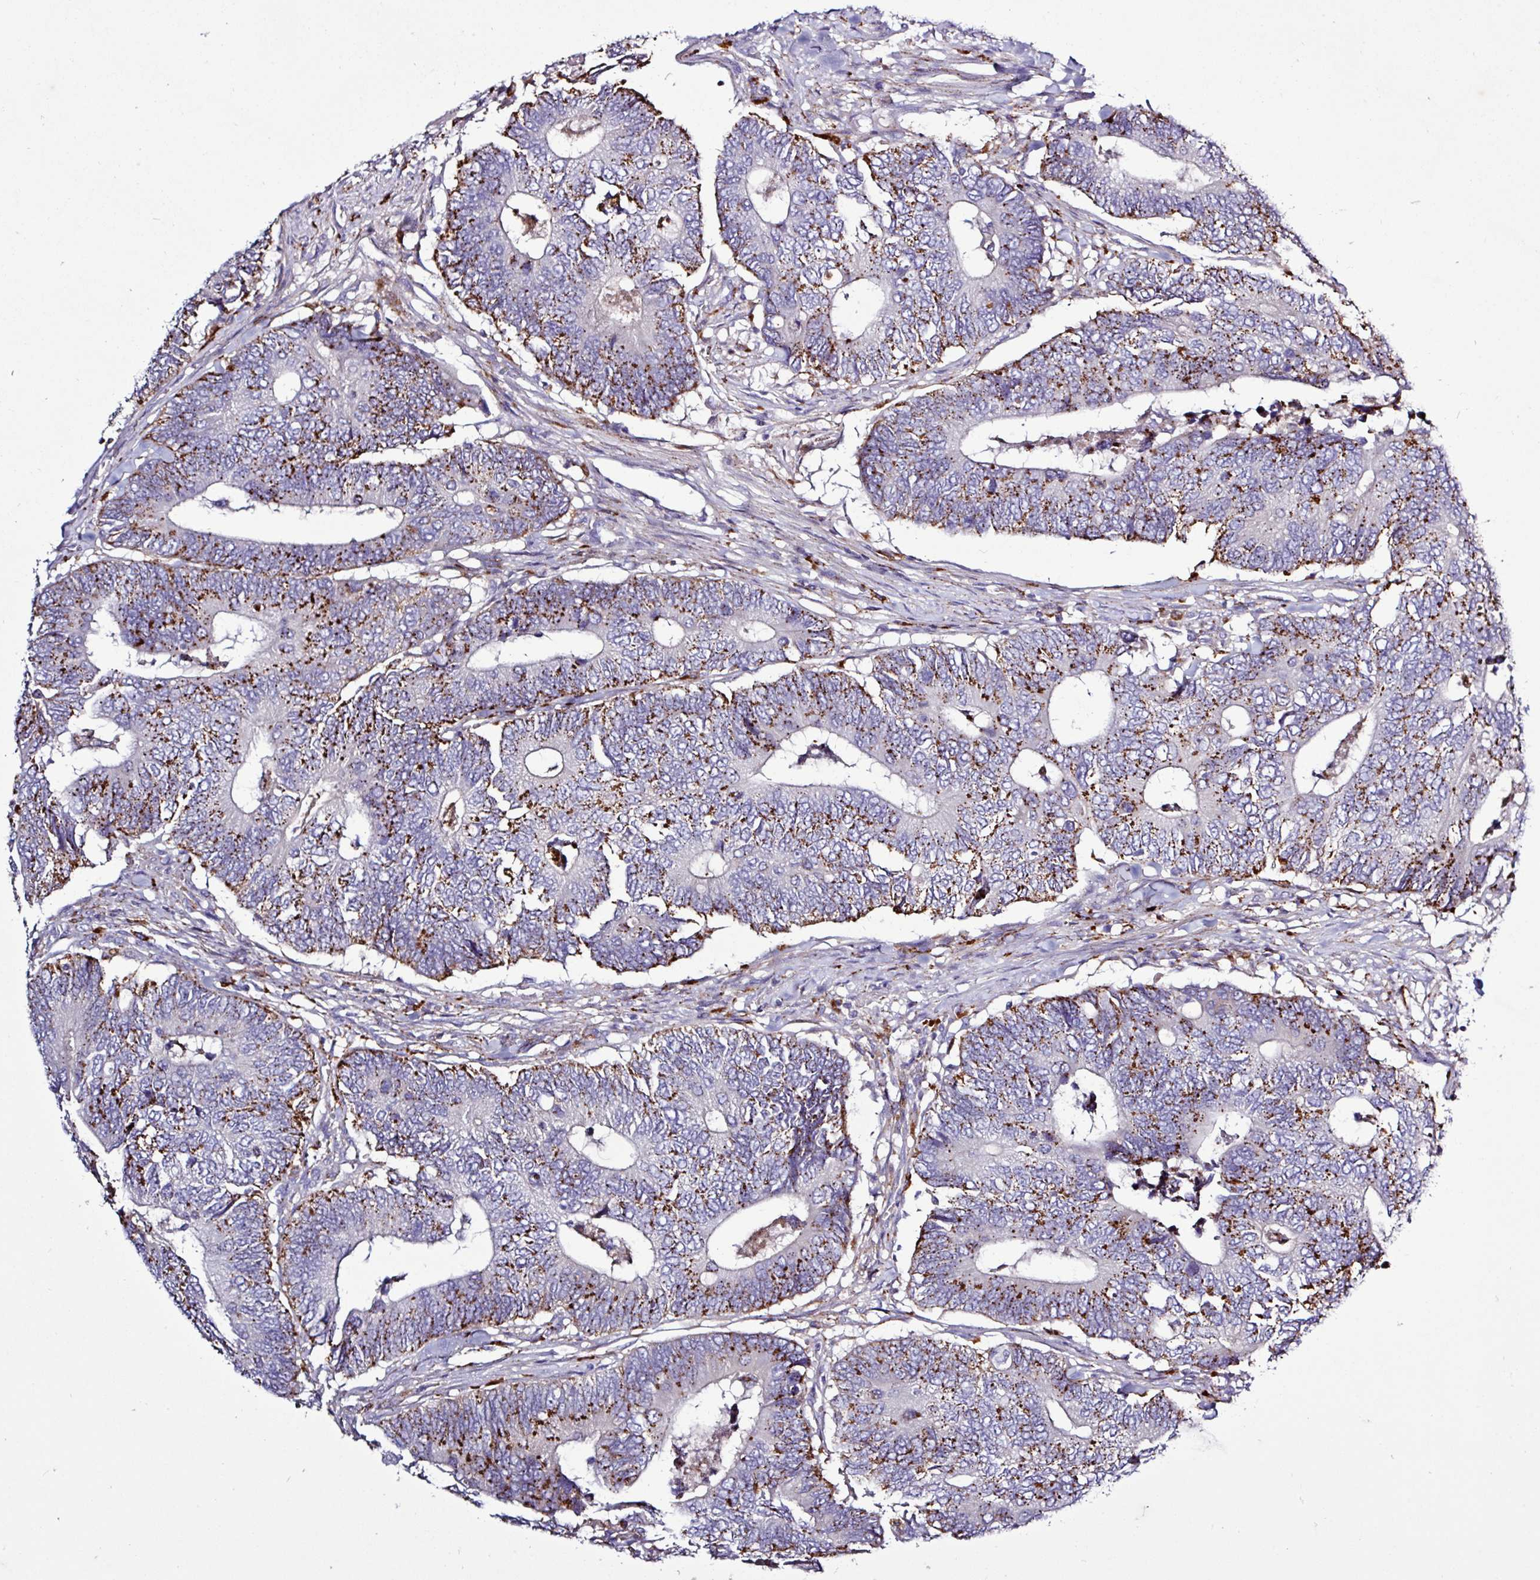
{"staining": {"intensity": "strong", "quantity": ">75%", "location": "cytoplasmic/membranous"}, "tissue": "colorectal cancer", "cell_type": "Tumor cells", "image_type": "cancer", "snomed": [{"axis": "morphology", "description": "Adenocarcinoma, NOS"}, {"axis": "topography", "description": "Colon"}], "caption": "Adenocarcinoma (colorectal) stained with a brown dye reveals strong cytoplasmic/membranous positive positivity in approximately >75% of tumor cells.", "gene": "AMIGO2", "patient": {"sex": "male", "age": 87}}